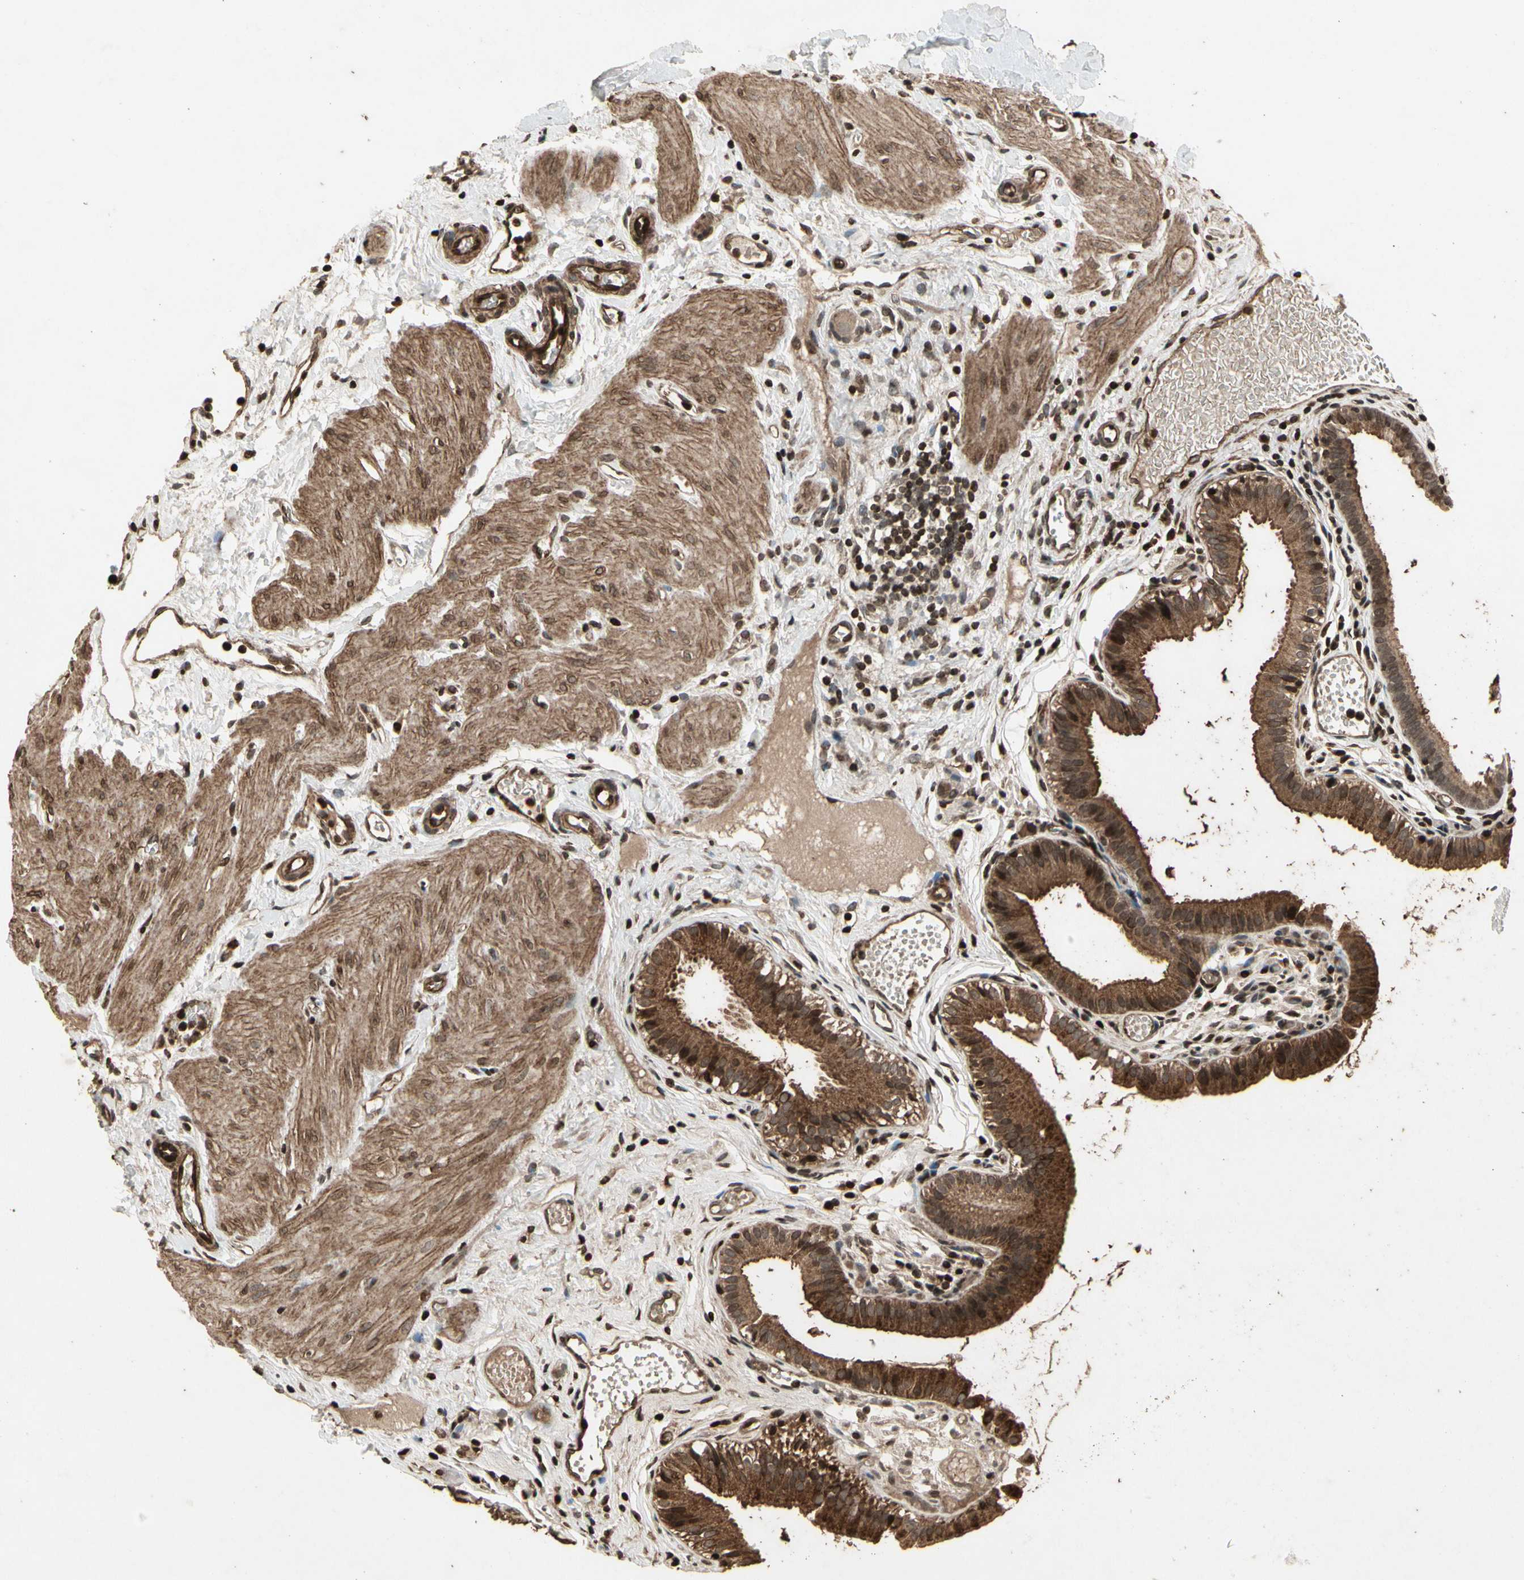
{"staining": {"intensity": "strong", "quantity": ">75%", "location": "cytoplasmic/membranous"}, "tissue": "gallbladder", "cell_type": "Glandular cells", "image_type": "normal", "snomed": [{"axis": "morphology", "description": "Normal tissue, NOS"}, {"axis": "topography", "description": "Gallbladder"}], "caption": "This micrograph displays immunohistochemistry (IHC) staining of normal human gallbladder, with high strong cytoplasmic/membranous expression in about >75% of glandular cells.", "gene": "GLRX", "patient": {"sex": "female", "age": 26}}